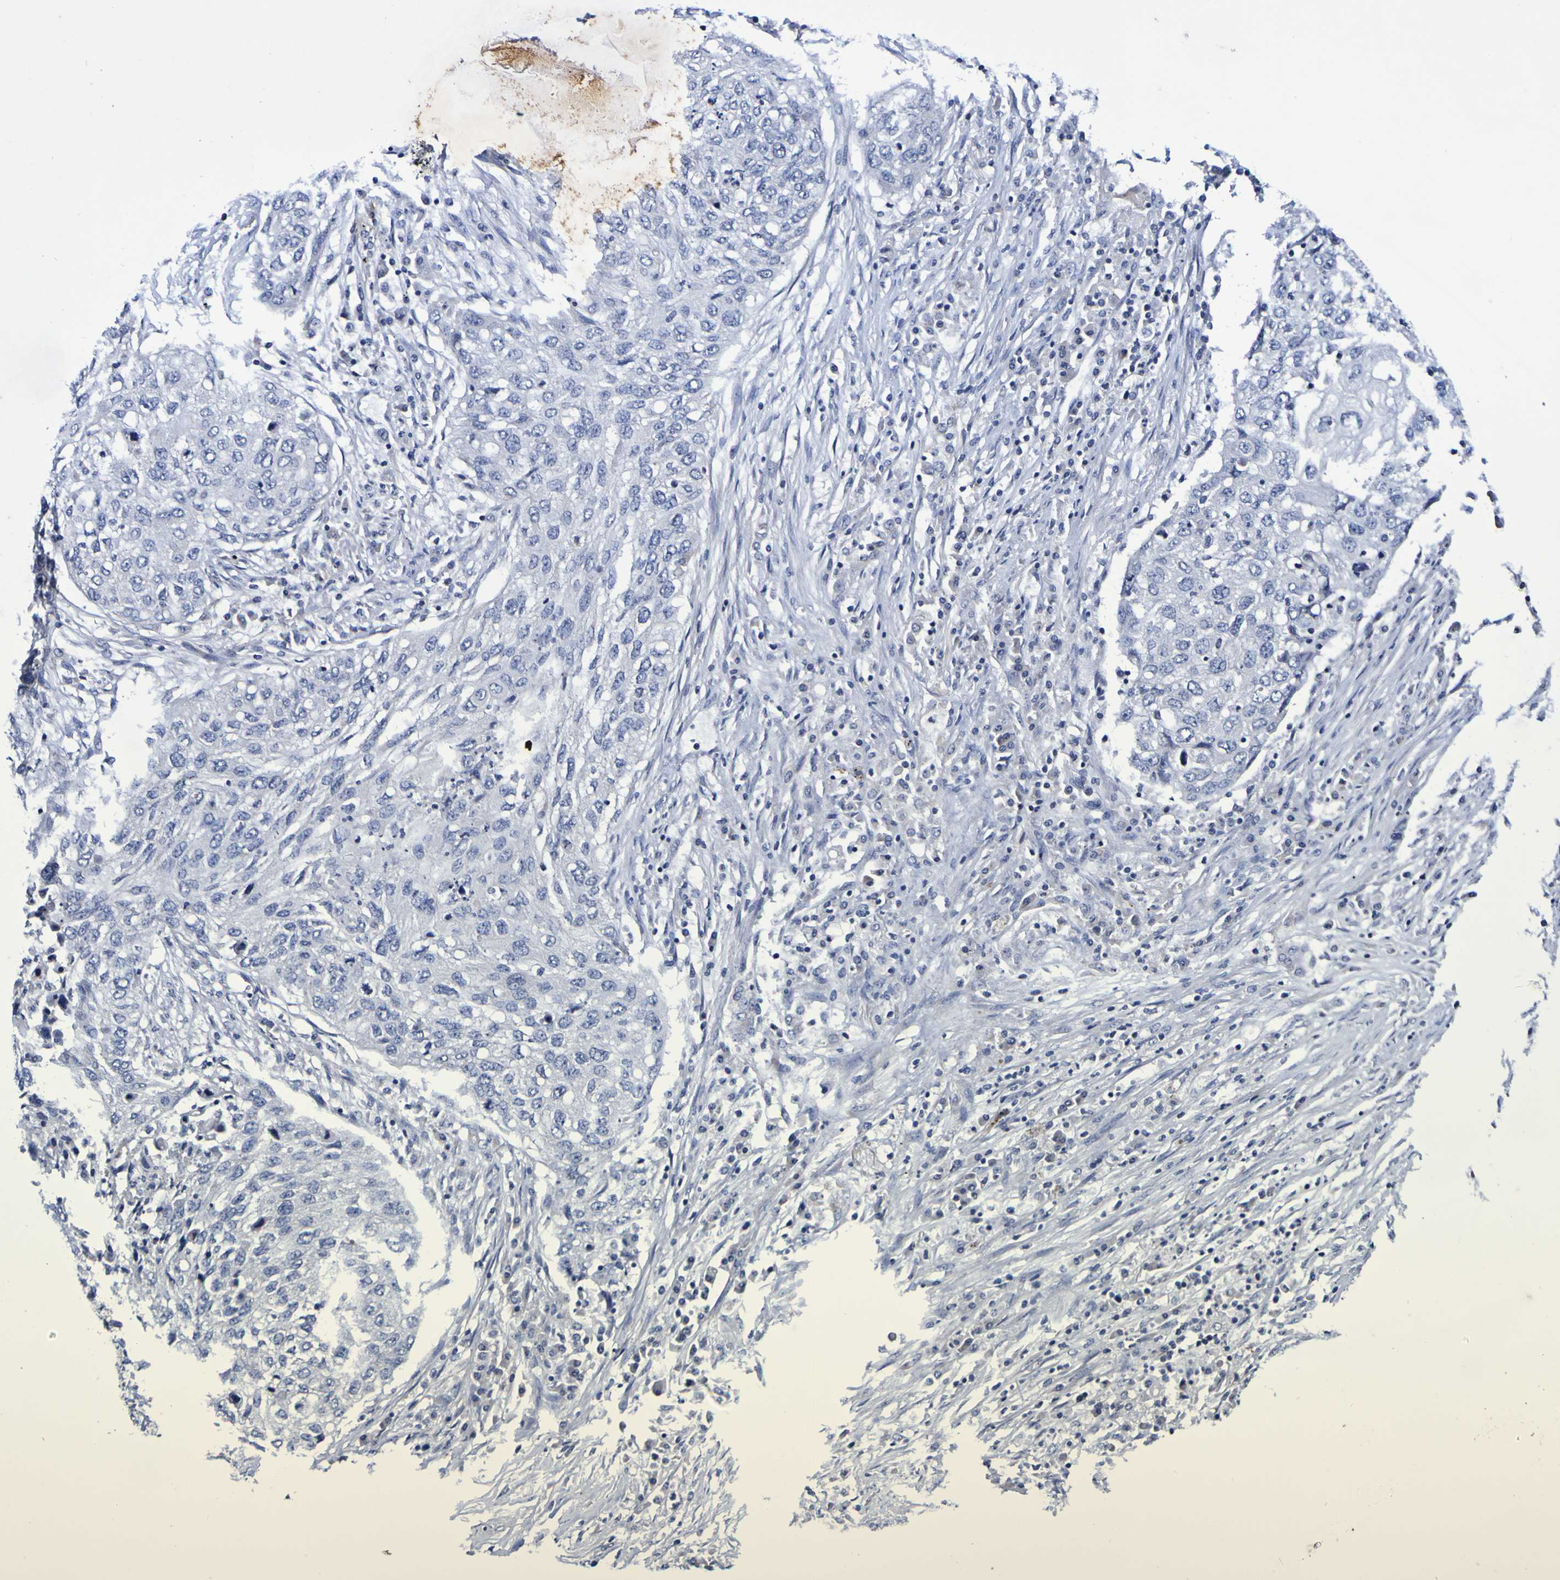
{"staining": {"intensity": "negative", "quantity": "none", "location": "none"}, "tissue": "lung cancer", "cell_type": "Tumor cells", "image_type": "cancer", "snomed": [{"axis": "morphology", "description": "Squamous cell carcinoma, NOS"}, {"axis": "topography", "description": "Lung"}], "caption": "Histopathology image shows no protein expression in tumor cells of lung cancer (squamous cell carcinoma) tissue.", "gene": "PTP4A2", "patient": {"sex": "female", "age": 63}}